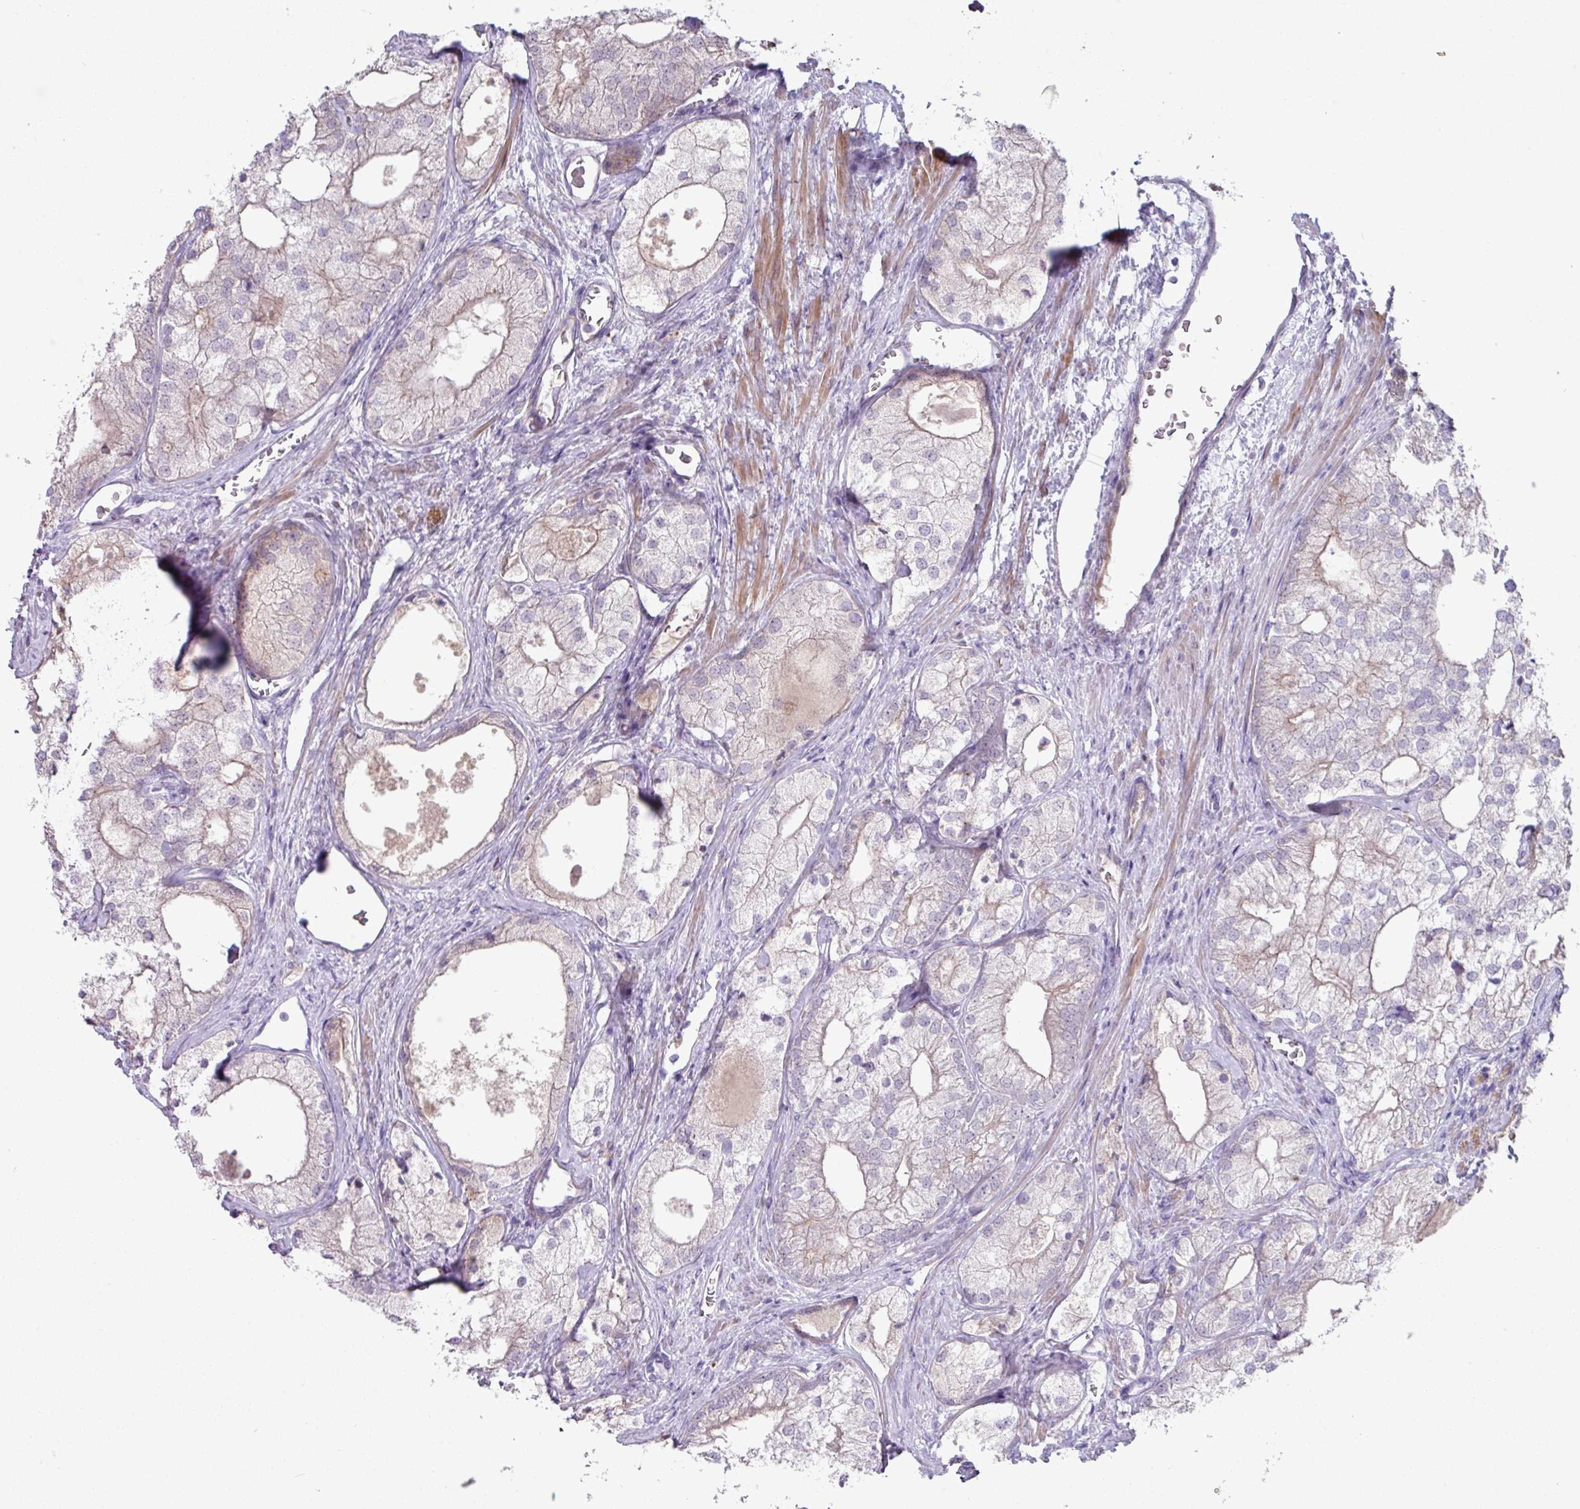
{"staining": {"intensity": "negative", "quantity": "none", "location": "none"}, "tissue": "prostate cancer", "cell_type": "Tumor cells", "image_type": "cancer", "snomed": [{"axis": "morphology", "description": "Adenocarcinoma, Low grade"}, {"axis": "topography", "description": "Prostate"}], "caption": "A histopathology image of human low-grade adenocarcinoma (prostate) is negative for staining in tumor cells. (Brightfield microscopy of DAB (3,3'-diaminobenzidine) immunohistochemistry at high magnification).", "gene": "IQCJ", "patient": {"sex": "male", "age": 69}}